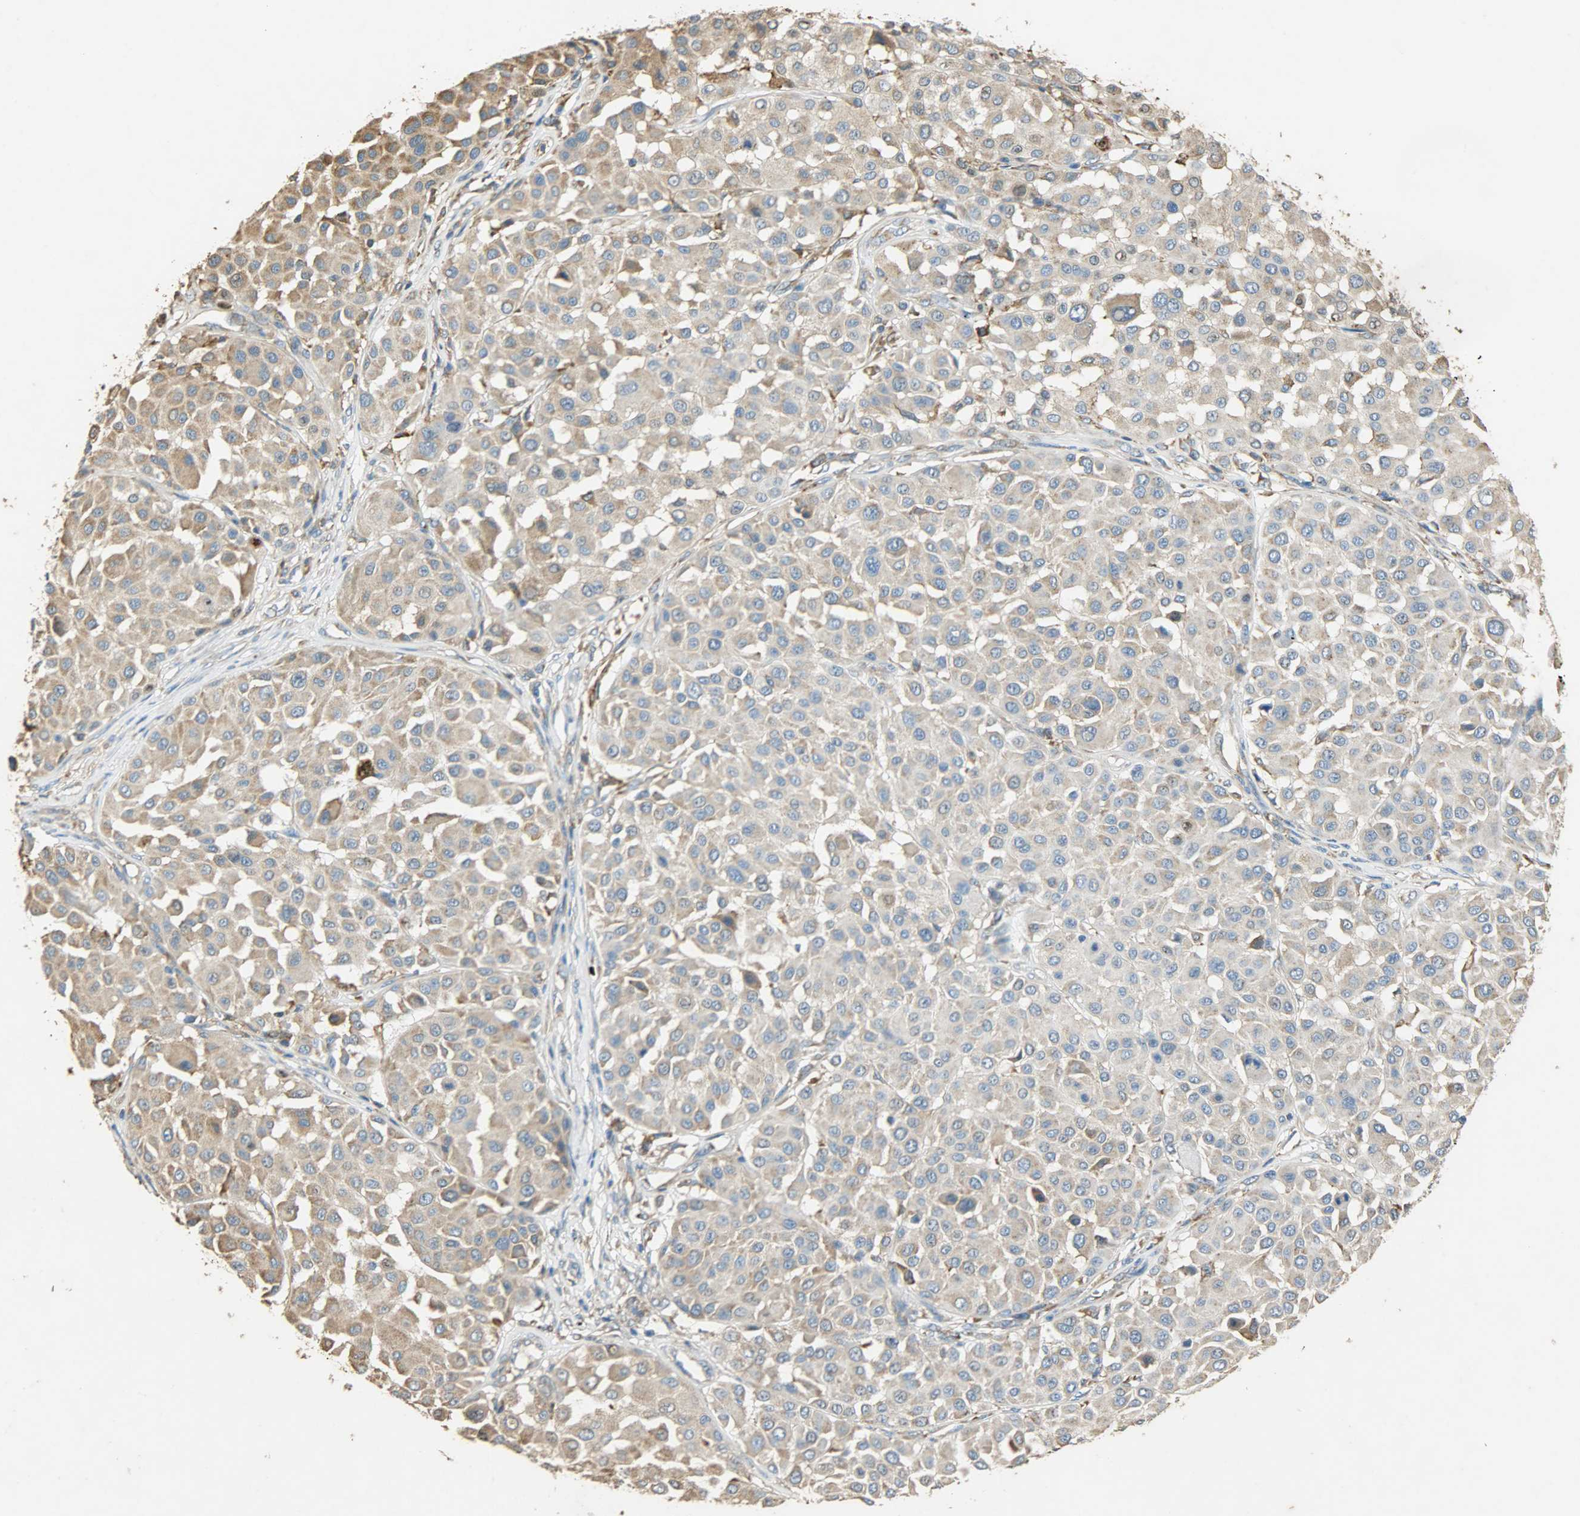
{"staining": {"intensity": "weak", "quantity": ">75%", "location": "cytoplasmic/membranous"}, "tissue": "melanoma", "cell_type": "Tumor cells", "image_type": "cancer", "snomed": [{"axis": "morphology", "description": "Malignant melanoma, Metastatic site"}, {"axis": "topography", "description": "Soft tissue"}], "caption": "Protein analysis of melanoma tissue displays weak cytoplasmic/membranous positivity in approximately >75% of tumor cells.", "gene": "HSPA5", "patient": {"sex": "male", "age": 41}}